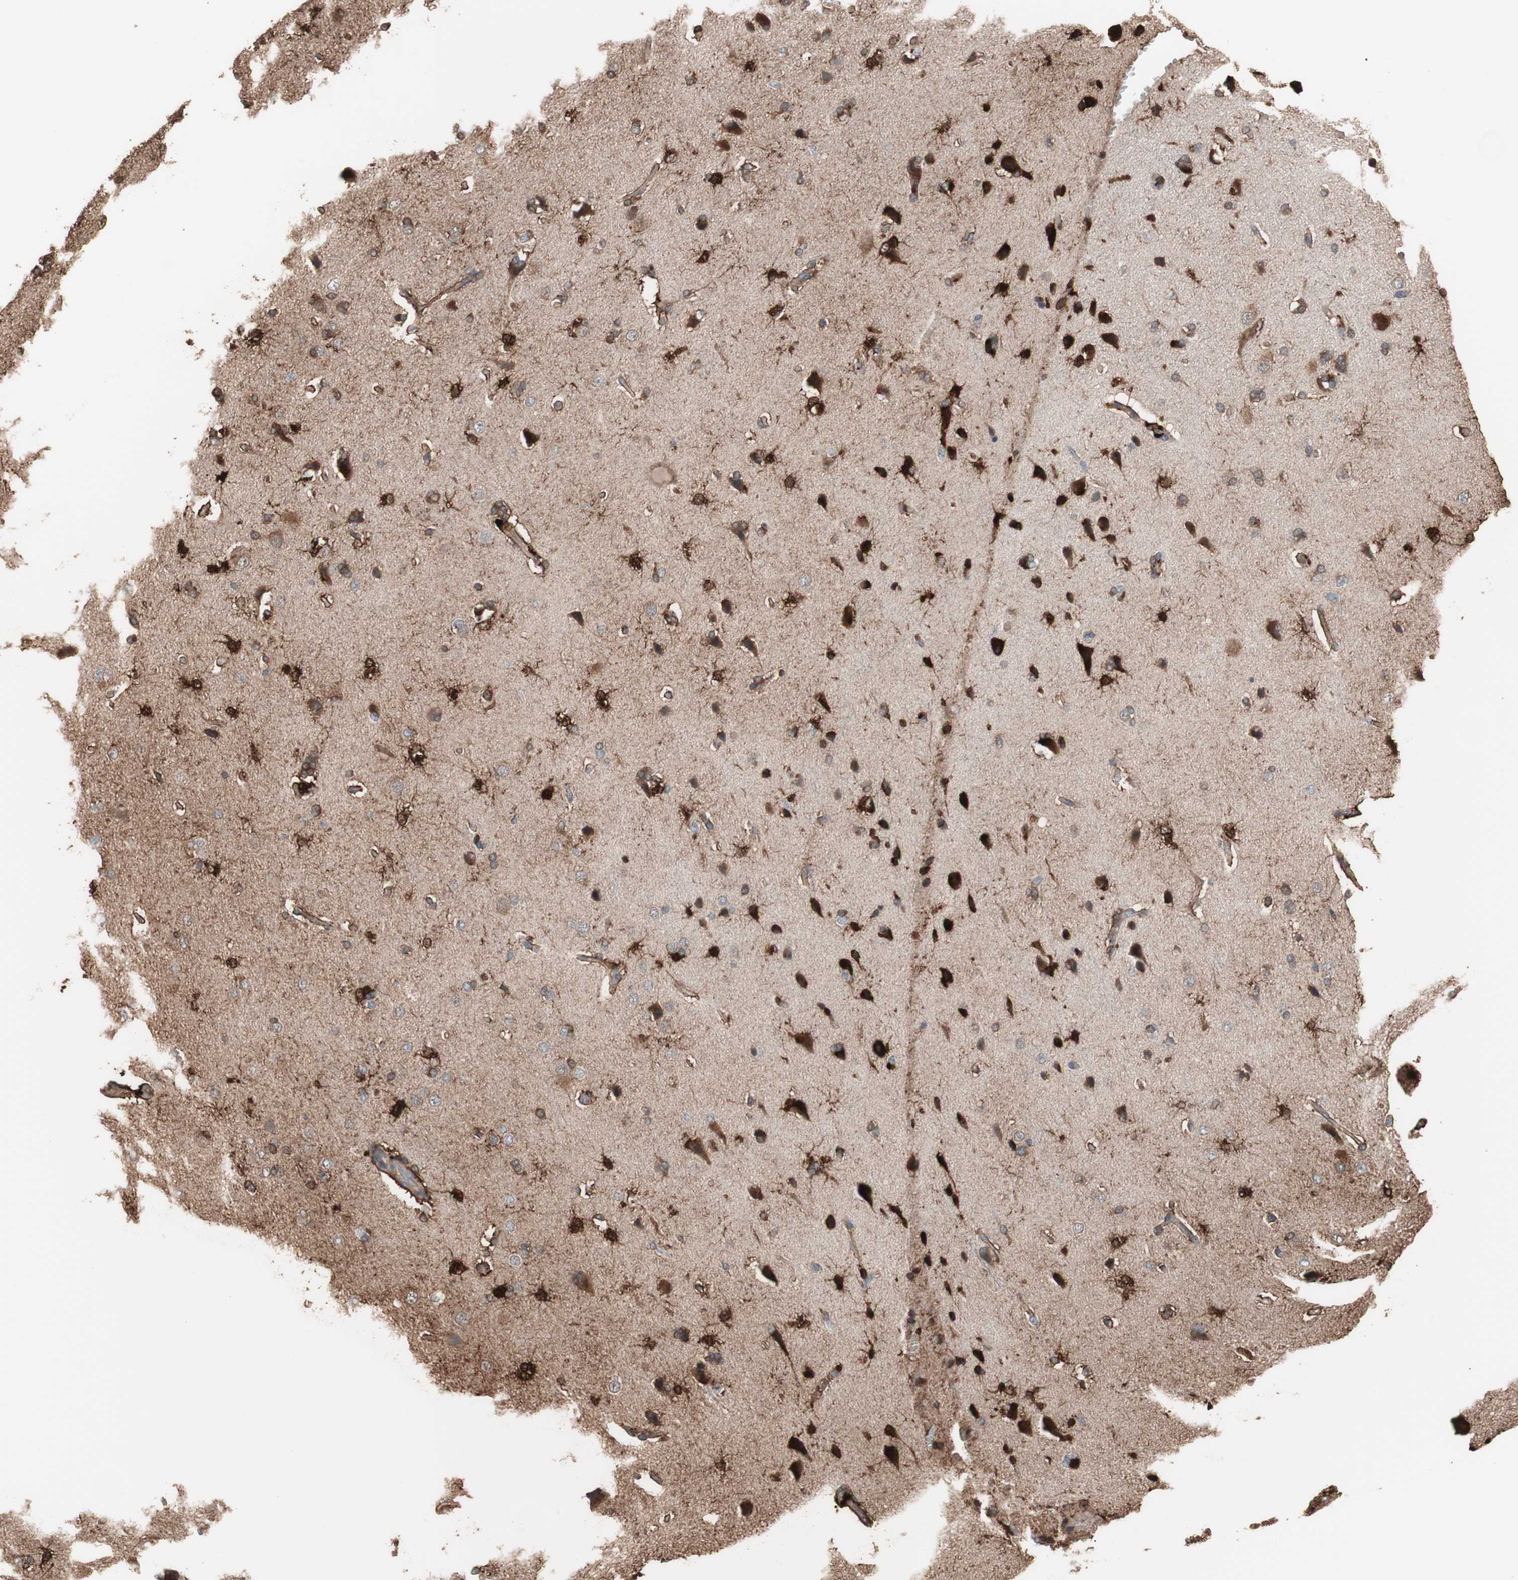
{"staining": {"intensity": "weak", "quantity": ">75%", "location": "cytoplasmic/membranous"}, "tissue": "cerebral cortex", "cell_type": "Endothelial cells", "image_type": "normal", "snomed": [{"axis": "morphology", "description": "Normal tissue, NOS"}, {"axis": "topography", "description": "Cerebral cortex"}], "caption": "Cerebral cortex stained for a protein (brown) exhibits weak cytoplasmic/membranous positive staining in approximately >75% of endothelial cells.", "gene": "CCT3", "patient": {"sex": "male", "age": 62}}